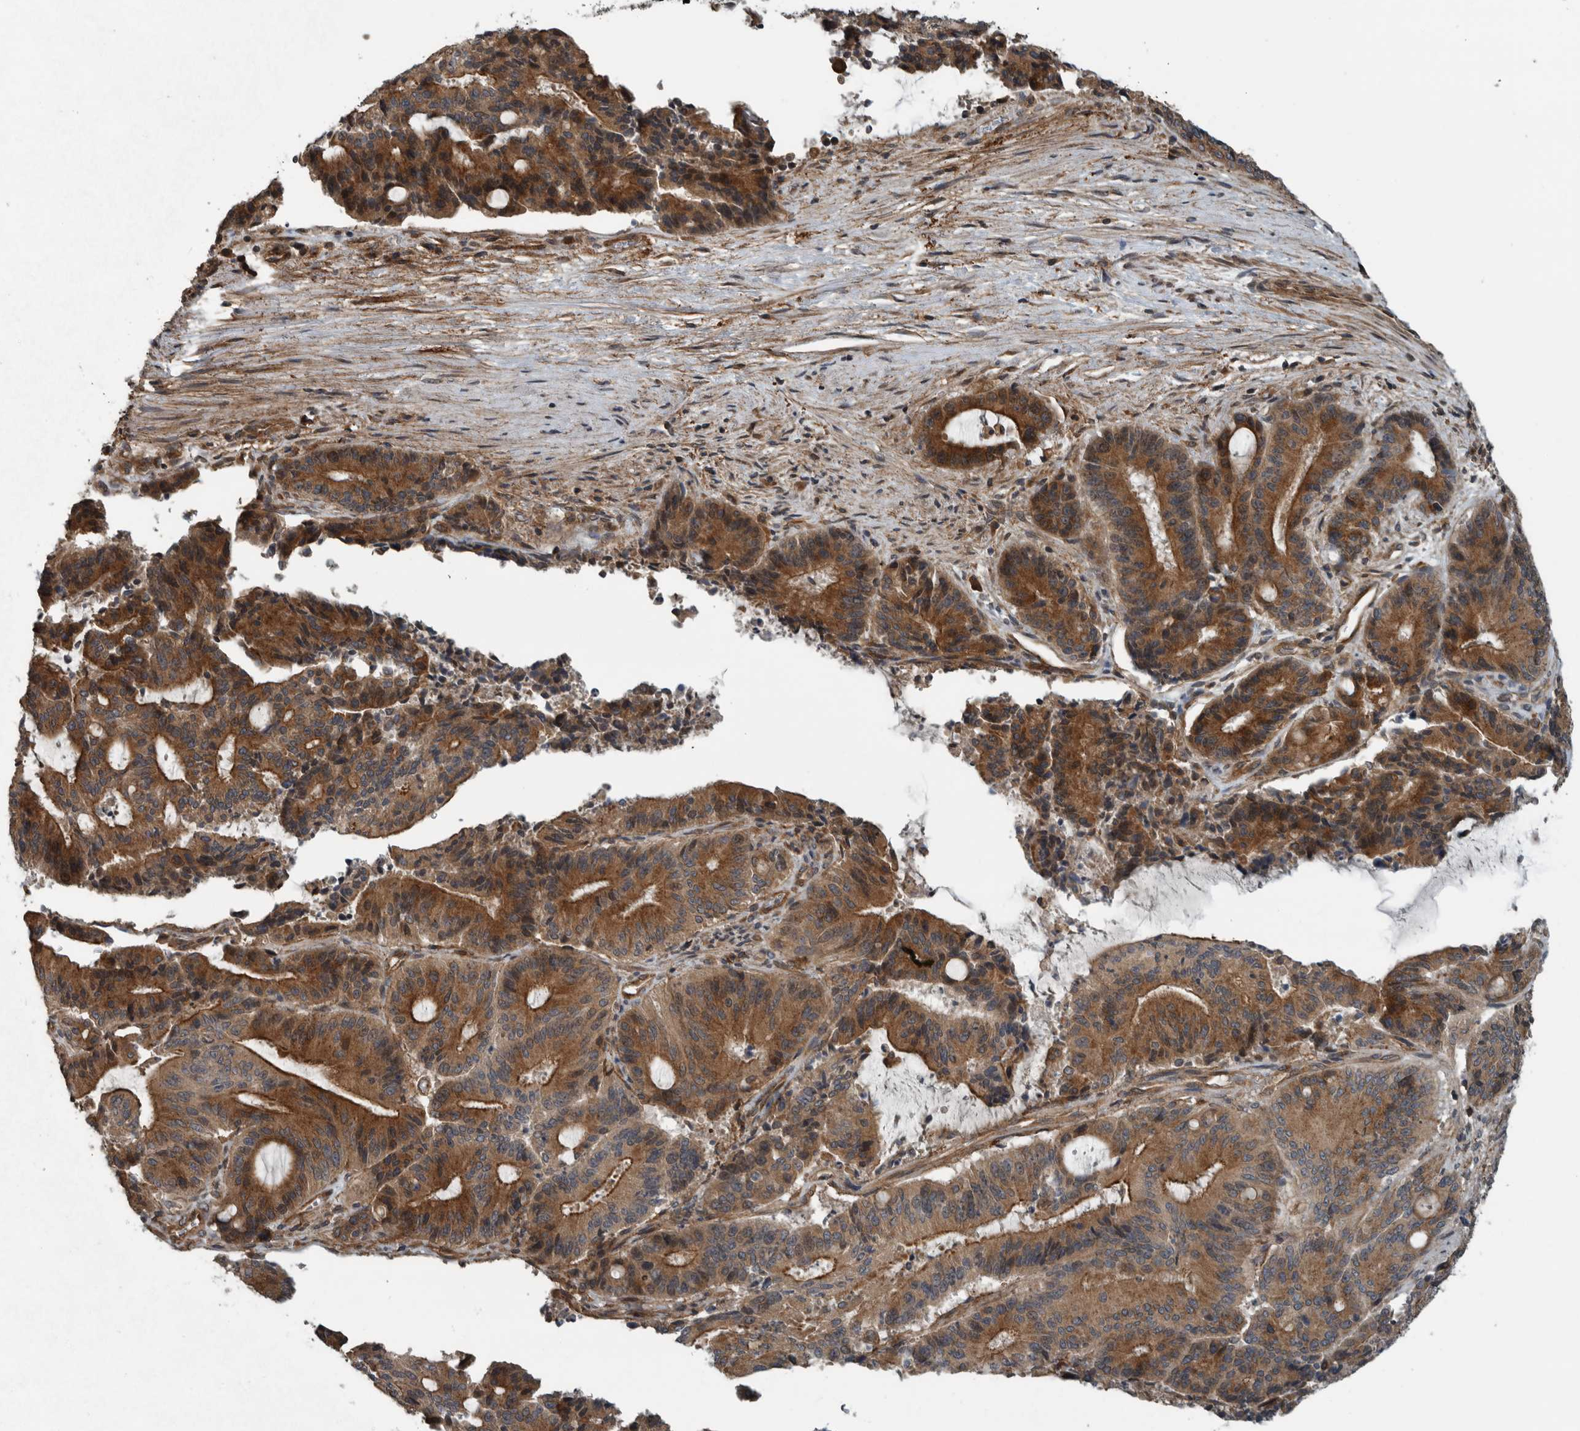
{"staining": {"intensity": "strong", "quantity": ">75%", "location": "cytoplasmic/membranous"}, "tissue": "liver cancer", "cell_type": "Tumor cells", "image_type": "cancer", "snomed": [{"axis": "morphology", "description": "Normal tissue, NOS"}, {"axis": "morphology", "description": "Cholangiocarcinoma"}, {"axis": "topography", "description": "Liver"}, {"axis": "topography", "description": "Peripheral nerve tissue"}], "caption": "An immunohistochemistry (IHC) micrograph of neoplastic tissue is shown. Protein staining in brown highlights strong cytoplasmic/membranous positivity in liver cancer (cholangiocarcinoma) within tumor cells.", "gene": "AMFR", "patient": {"sex": "female", "age": 73}}